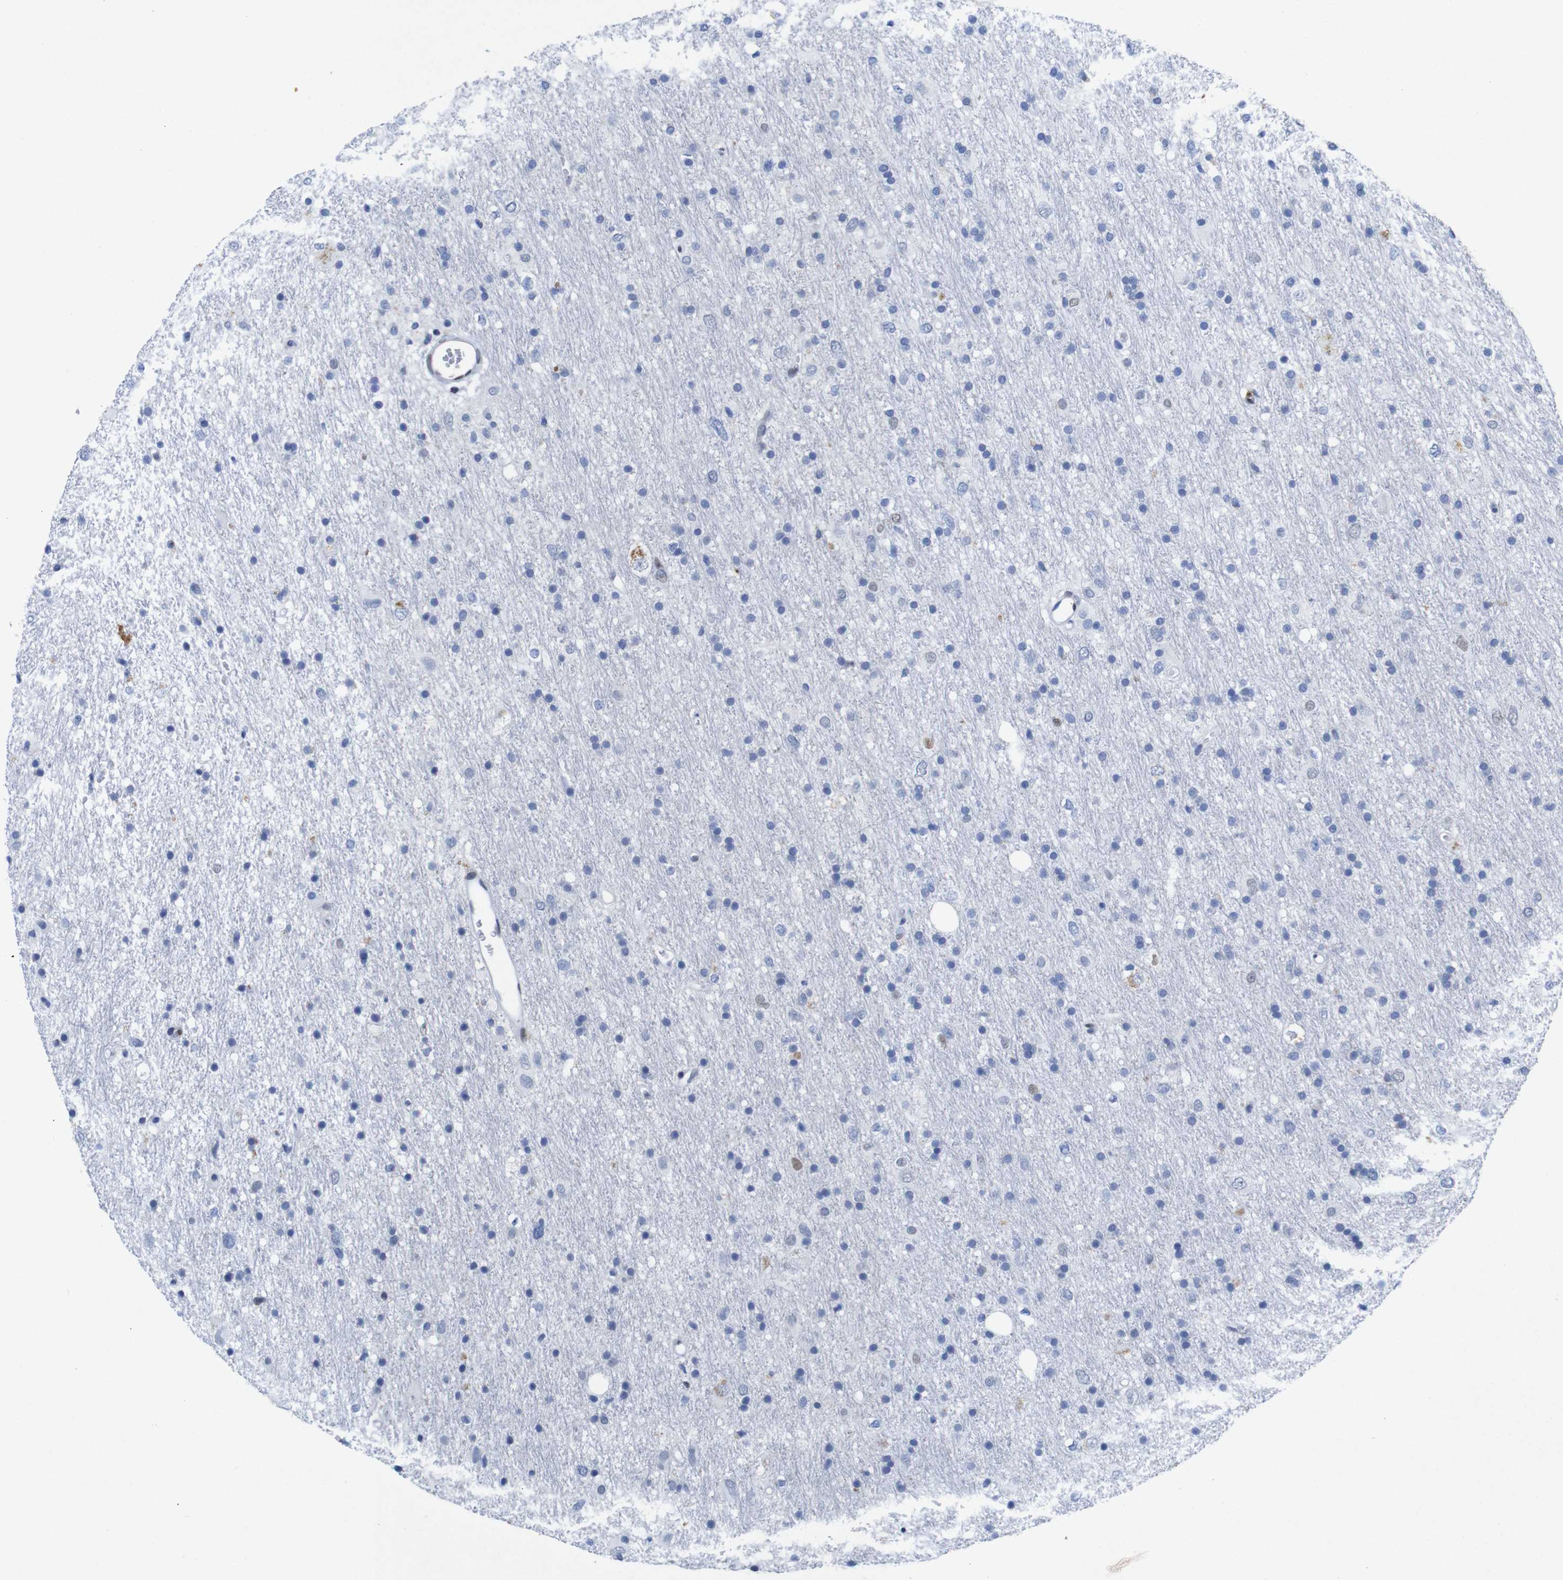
{"staining": {"intensity": "negative", "quantity": "none", "location": "none"}, "tissue": "glioma", "cell_type": "Tumor cells", "image_type": "cancer", "snomed": [{"axis": "morphology", "description": "Glioma, malignant, Low grade"}, {"axis": "topography", "description": "Brain"}], "caption": "Immunohistochemistry (IHC) micrograph of neoplastic tissue: human malignant low-grade glioma stained with DAB (3,3'-diaminobenzidine) shows no significant protein staining in tumor cells.", "gene": "FOSL2", "patient": {"sex": "male", "age": 77}}